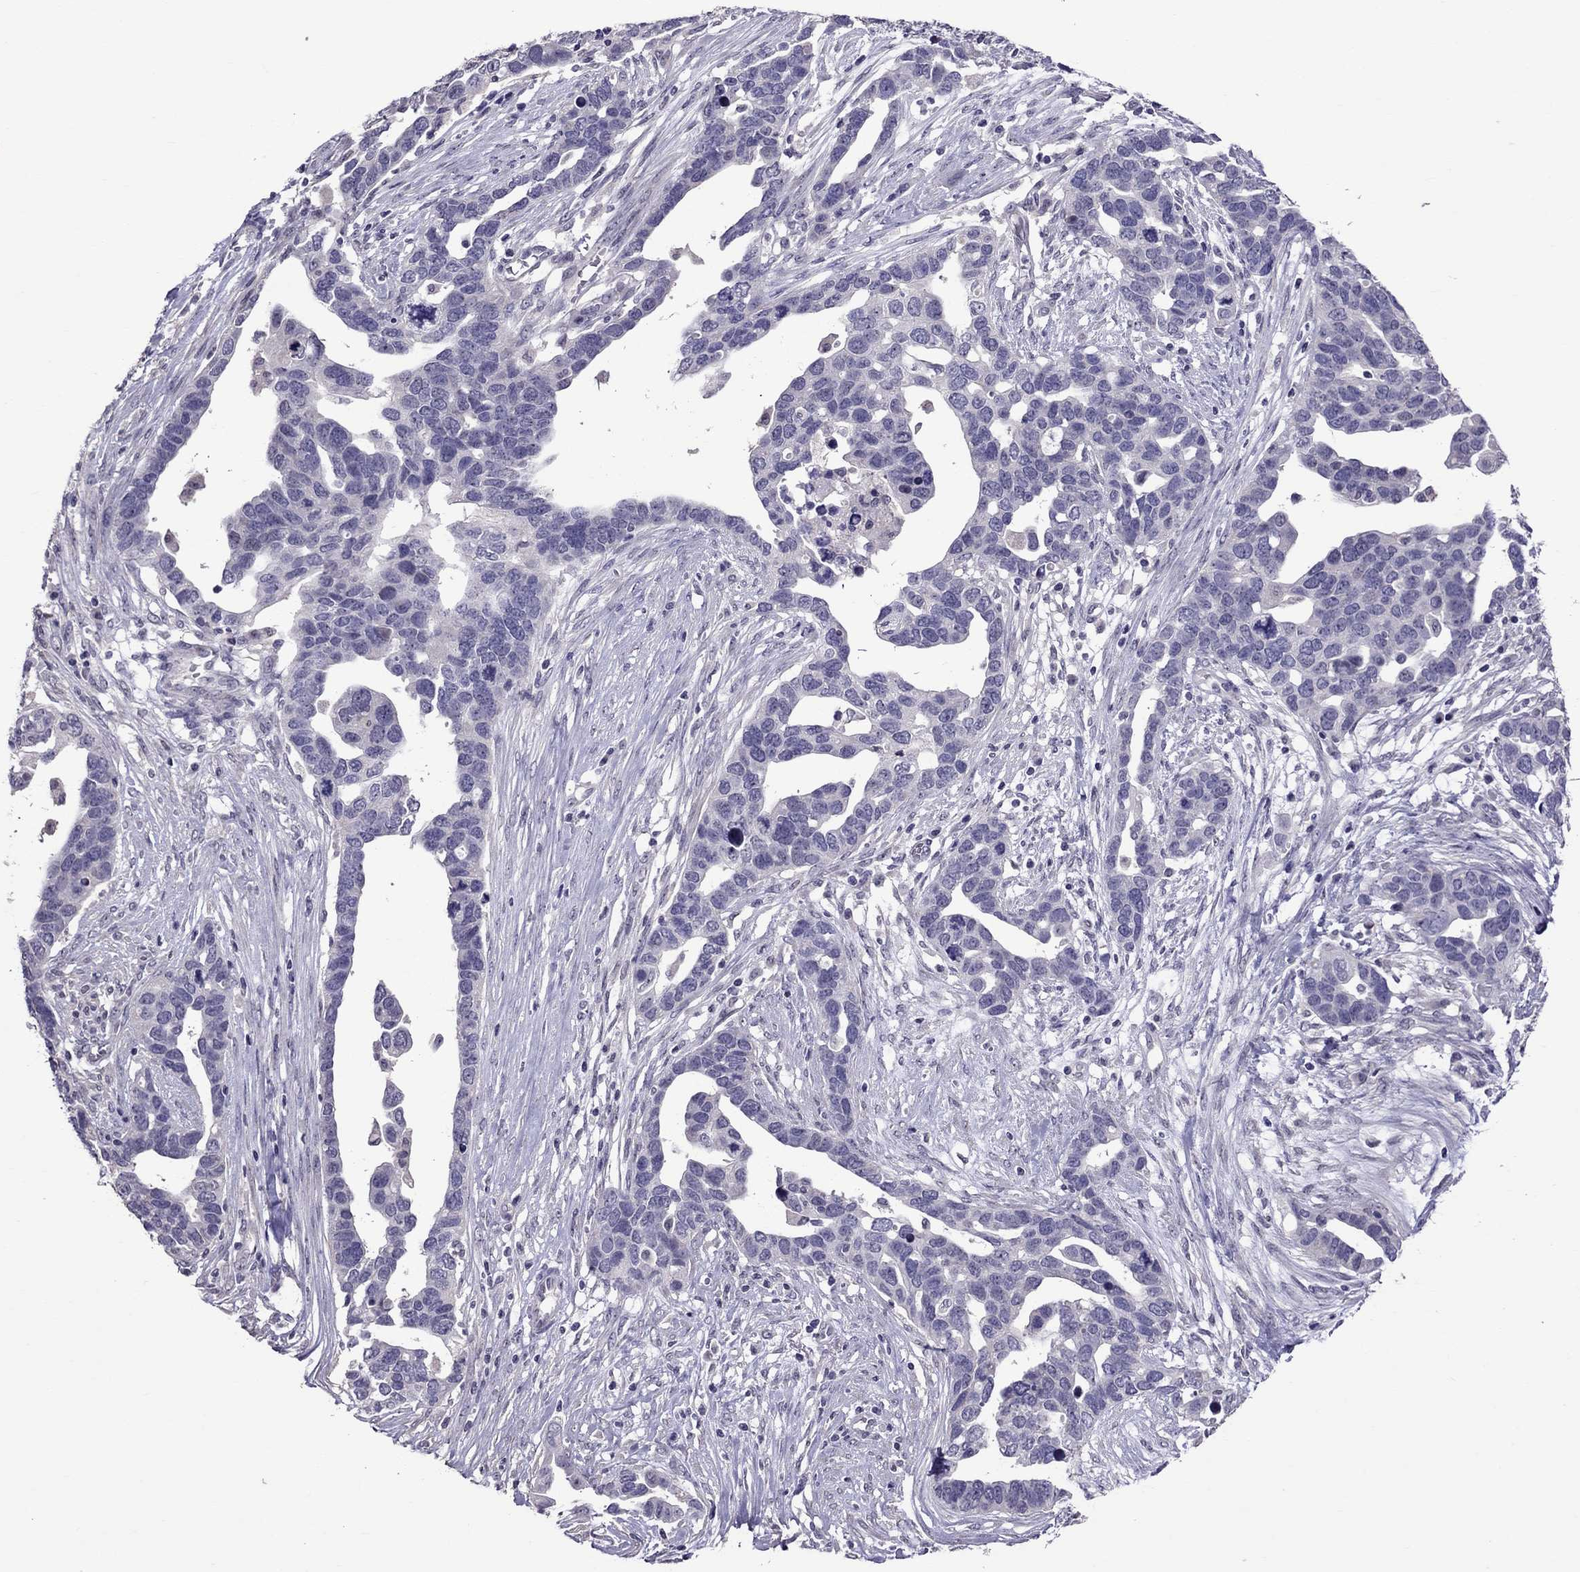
{"staining": {"intensity": "negative", "quantity": "none", "location": "none"}, "tissue": "ovarian cancer", "cell_type": "Tumor cells", "image_type": "cancer", "snomed": [{"axis": "morphology", "description": "Cystadenocarcinoma, serous, NOS"}, {"axis": "topography", "description": "Ovary"}], "caption": "Tumor cells are negative for brown protein staining in ovarian serous cystadenocarcinoma.", "gene": "LRRC46", "patient": {"sex": "female", "age": 54}}